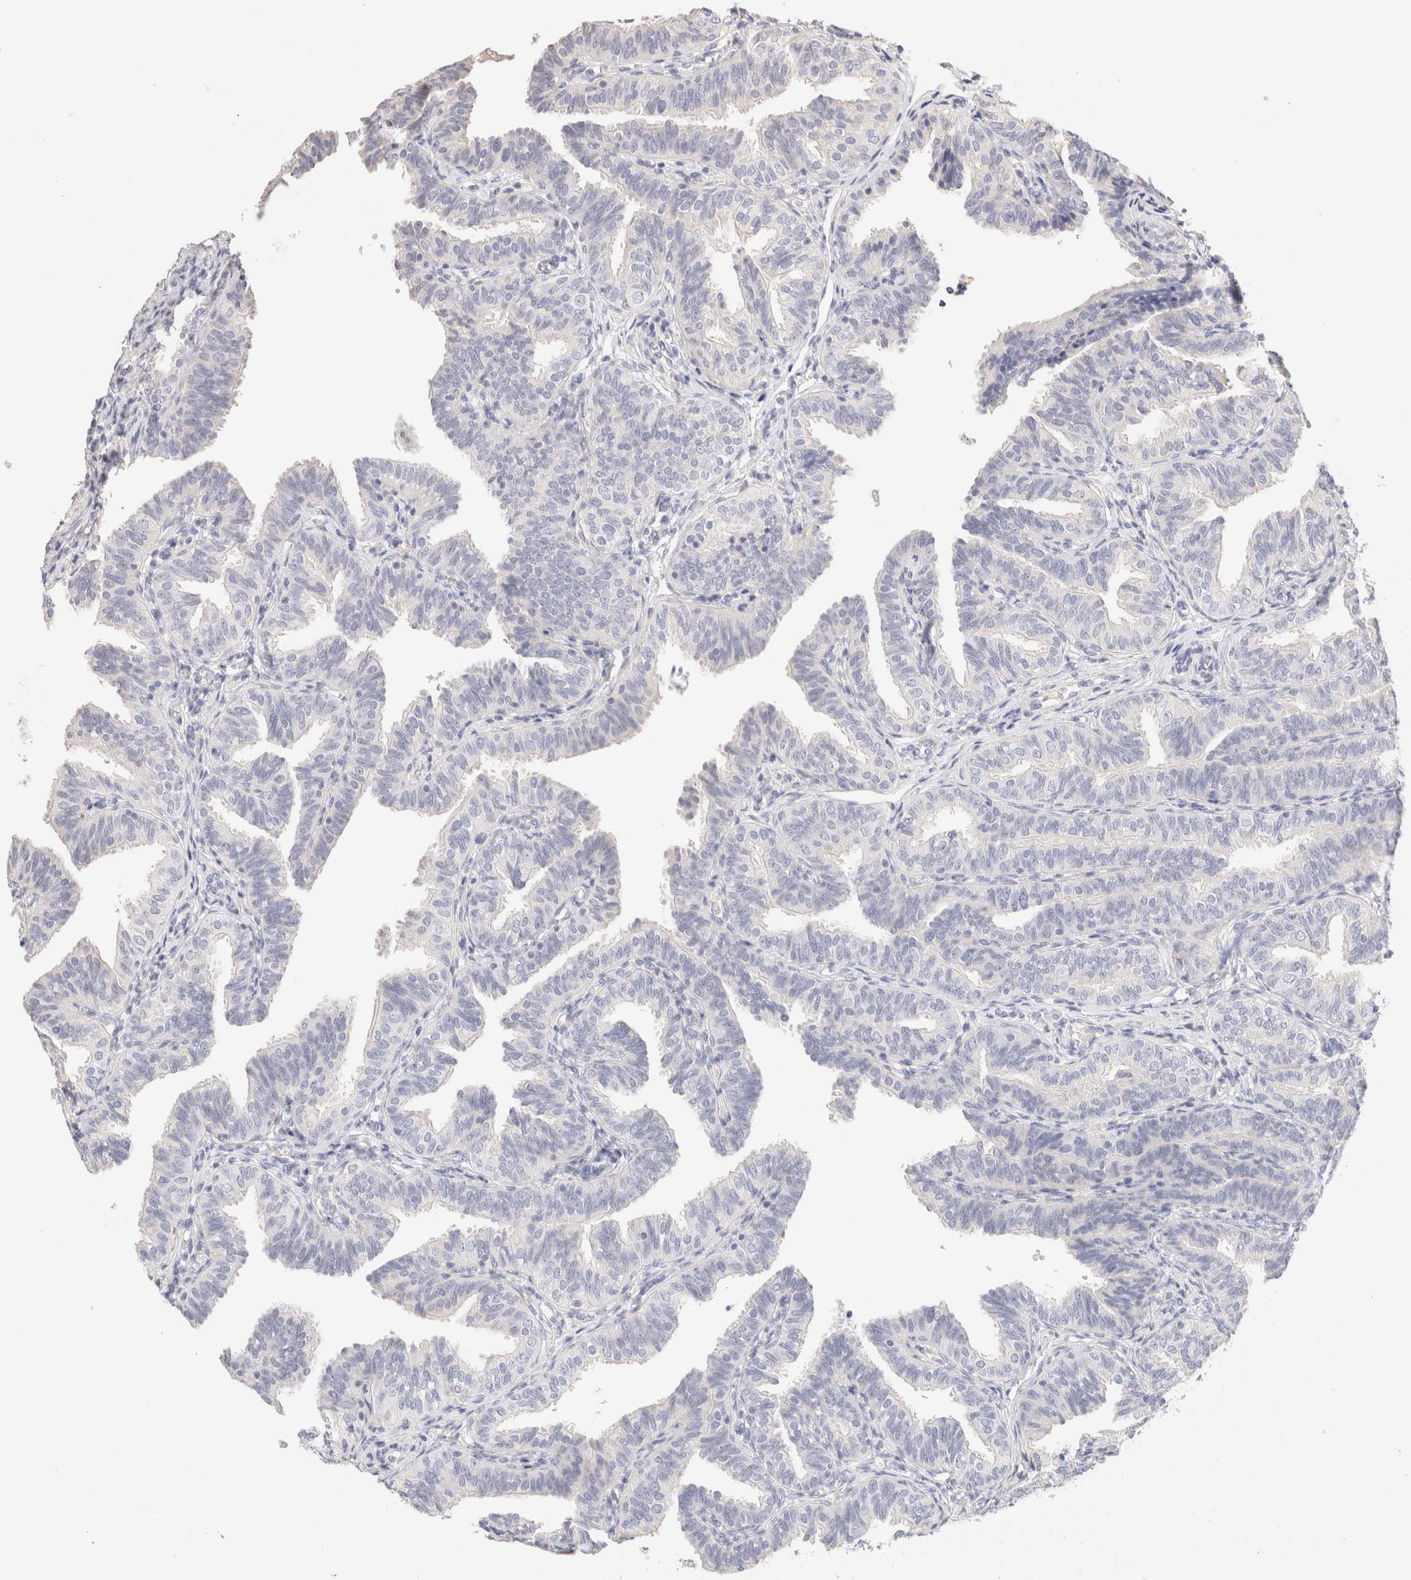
{"staining": {"intensity": "negative", "quantity": "none", "location": "none"}, "tissue": "fallopian tube", "cell_type": "Glandular cells", "image_type": "normal", "snomed": [{"axis": "morphology", "description": "Normal tissue, NOS"}, {"axis": "topography", "description": "Fallopian tube"}], "caption": "Glandular cells show no significant protein positivity in unremarkable fallopian tube.", "gene": "SCGB2A2", "patient": {"sex": "female", "age": 35}}